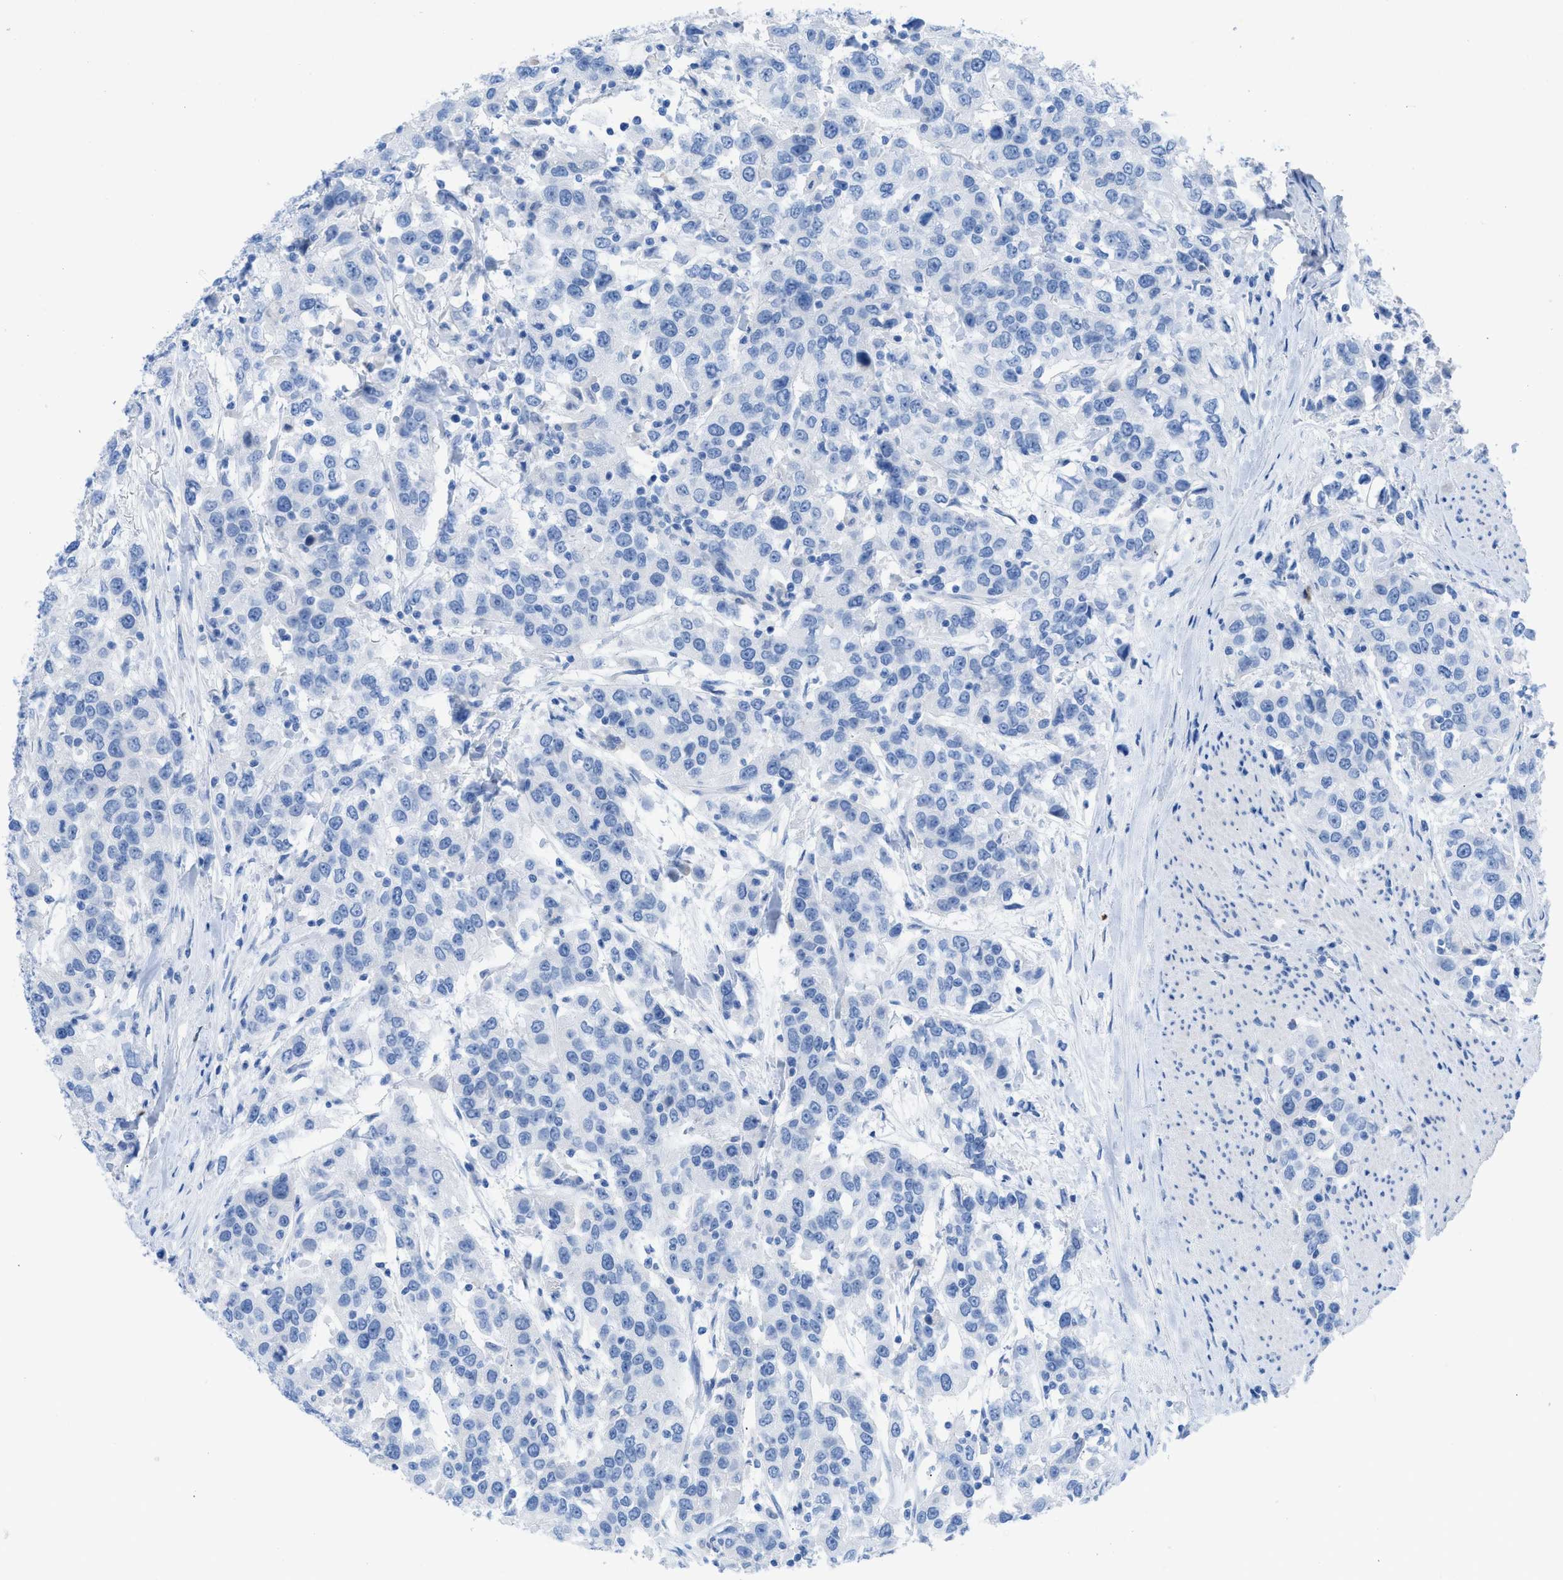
{"staining": {"intensity": "negative", "quantity": "none", "location": "none"}, "tissue": "urothelial cancer", "cell_type": "Tumor cells", "image_type": "cancer", "snomed": [{"axis": "morphology", "description": "Urothelial carcinoma, High grade"}, {"axis": "topography", "description": "Urinary bladder"}], "caption": "The histopathology image demonstrates no staining of tumor cells in urothelial cancer.", "gene": "TCL1A", "patient": {"sex": "female", "age": 80}}